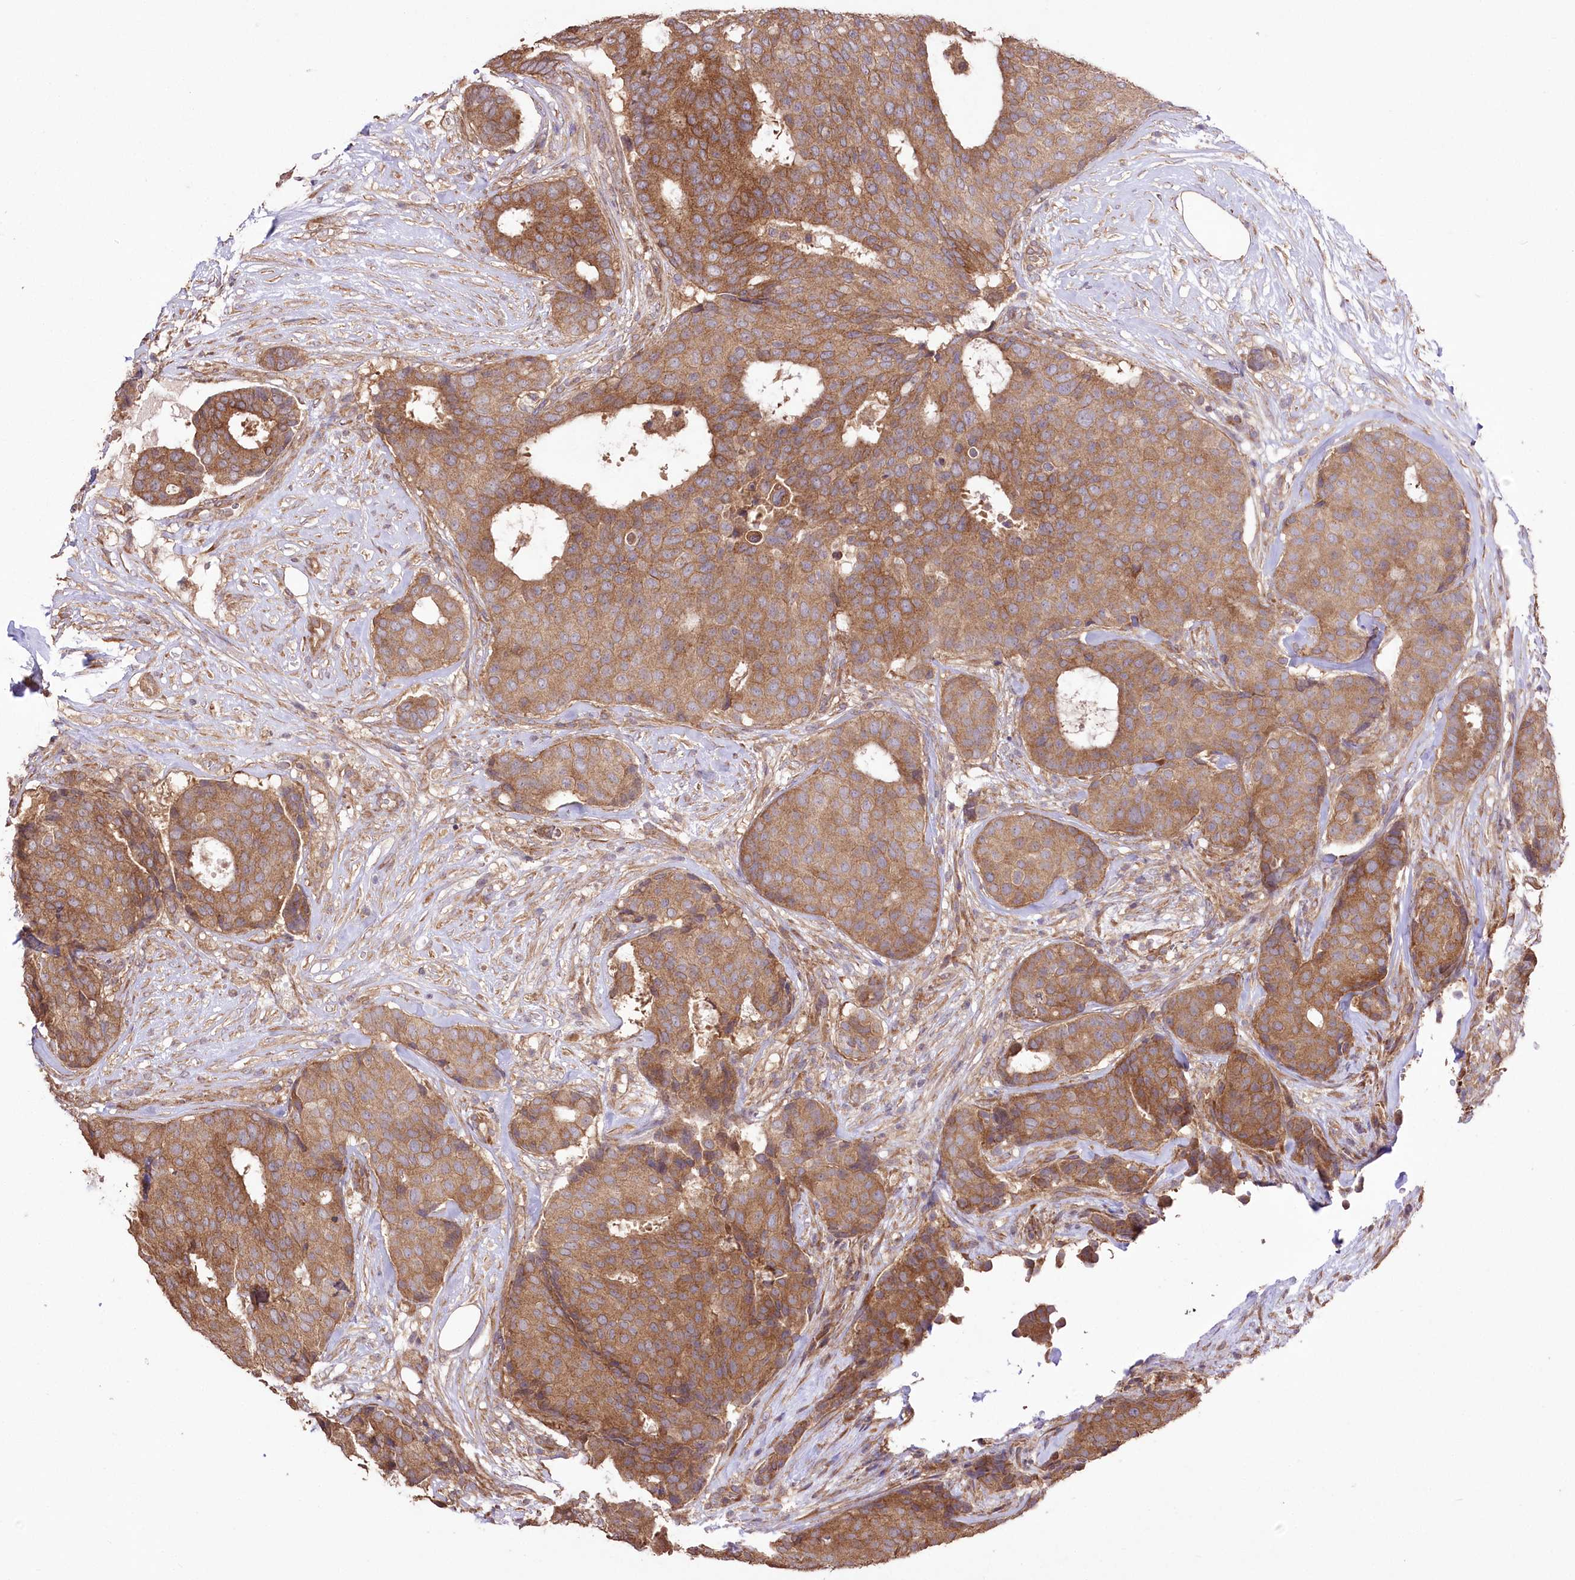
{"staining": {"intensity": "moderate", "quantity": ">75%", "location": "cytoplasmic/membranous"}, "tissue": "breast cancer", "cell_type": "Tumor cells", "image_type": "cancer", "snomed": [{"axis": "morphology", "description": "Duct carcinoma"}, {"axis": "topography", "description": "Breast"}], "caption": "Brown immunohistochemical staining in human breast cancer exhibits moderate cytoplasmic/membranous positivity in approximately >75% of tumor cells. The protein is stained brown, and the nuclei are stained in blue (DAB IHC with brightfield microscopy, high magnification).", "gene": "PRSS53", "patient": {"sex": "female", "age": 75}}